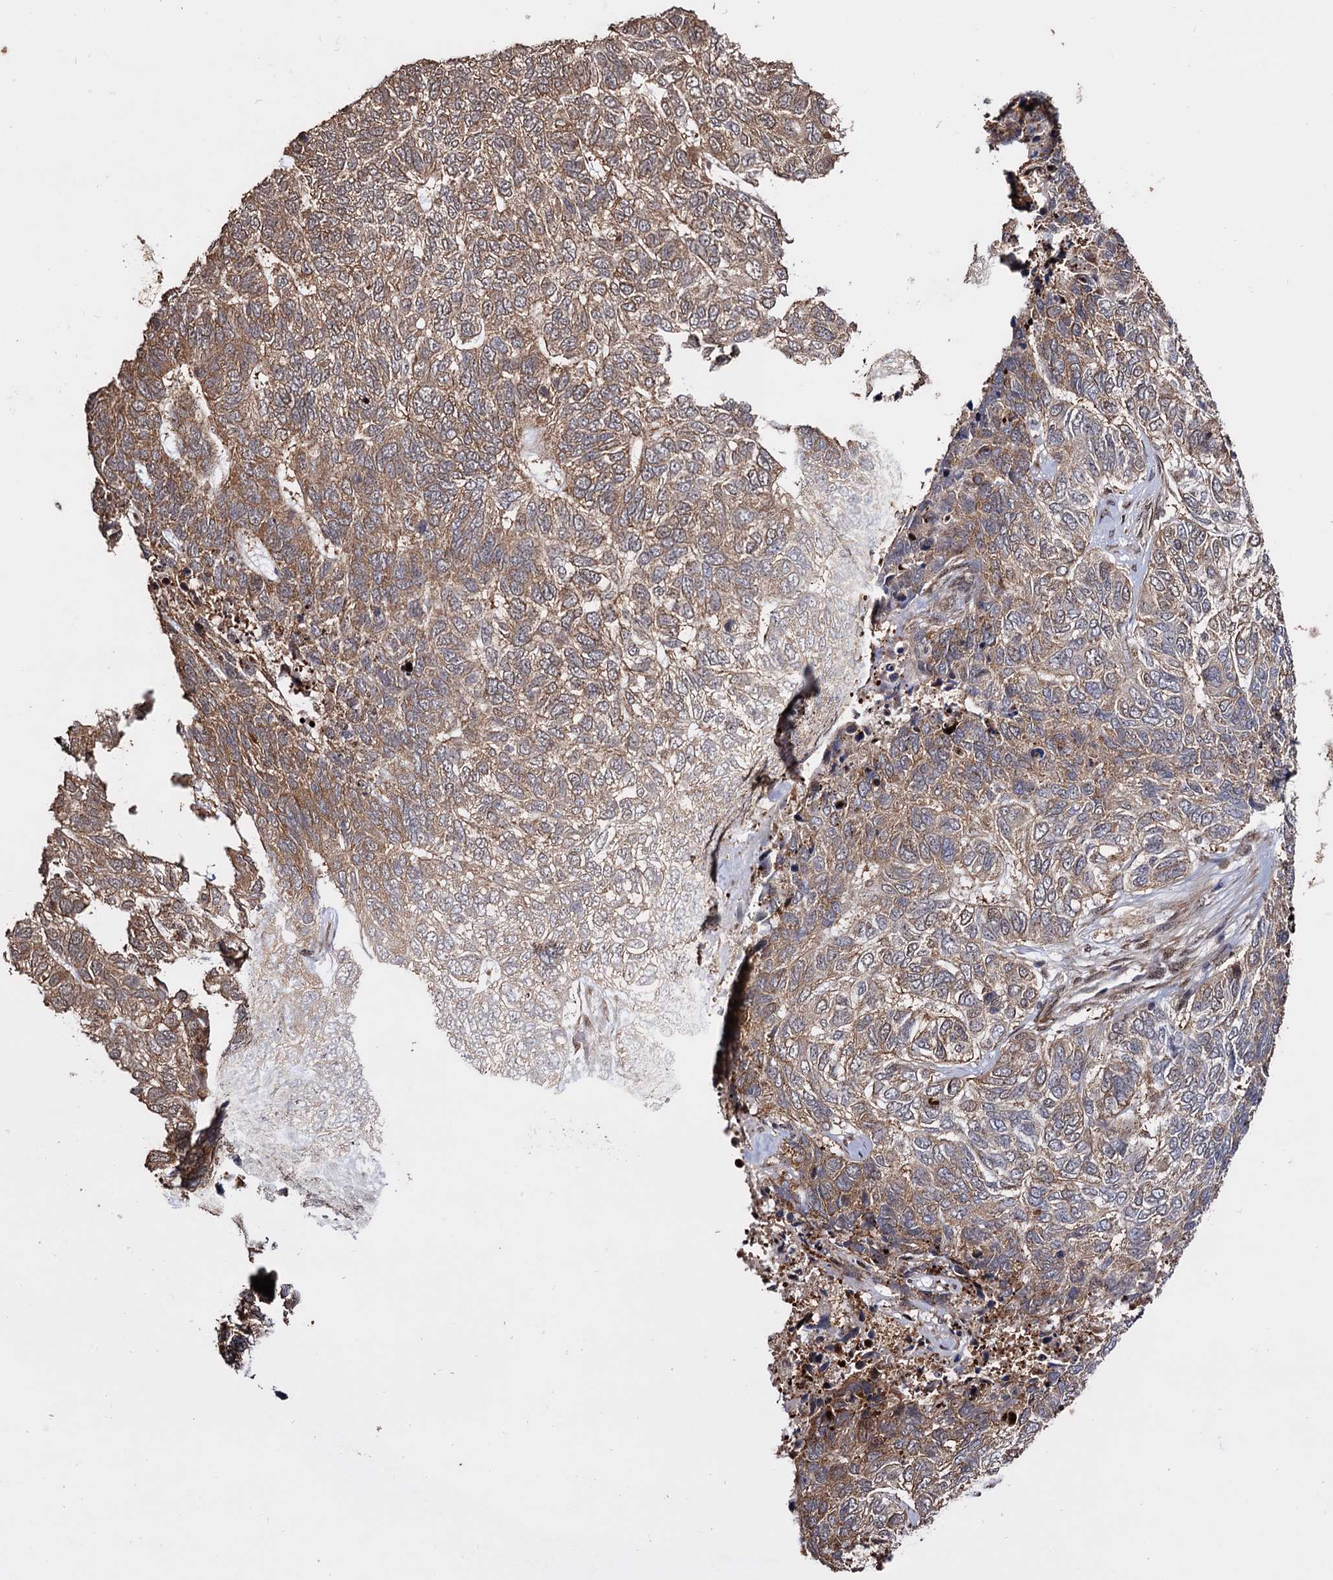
{"staining": {"intensity": "moderate", "quantity": ">75%", "location": "cytoplasmic/membranous"}, "tissue": "skin cancer", "cell_type": "Tumor cells", "image_type": "cancer", "snomed": [{"axis": "morphology", "description": "Basal cell carcinoma"}, {"axis": "topography", "description": "Skin"}], "caption": "Protein expression analysis of skin basal cell carcinoma exhibits moderate cytoplasmic/membranous staining in approximately >75% of tumor cells. (DAB (3,3'-diaminobenzidine) IHC, brown staining for protein, blue staining for nuclei).", "gene": "PIGB", "patient": {"sex": "female", "age": 65}}